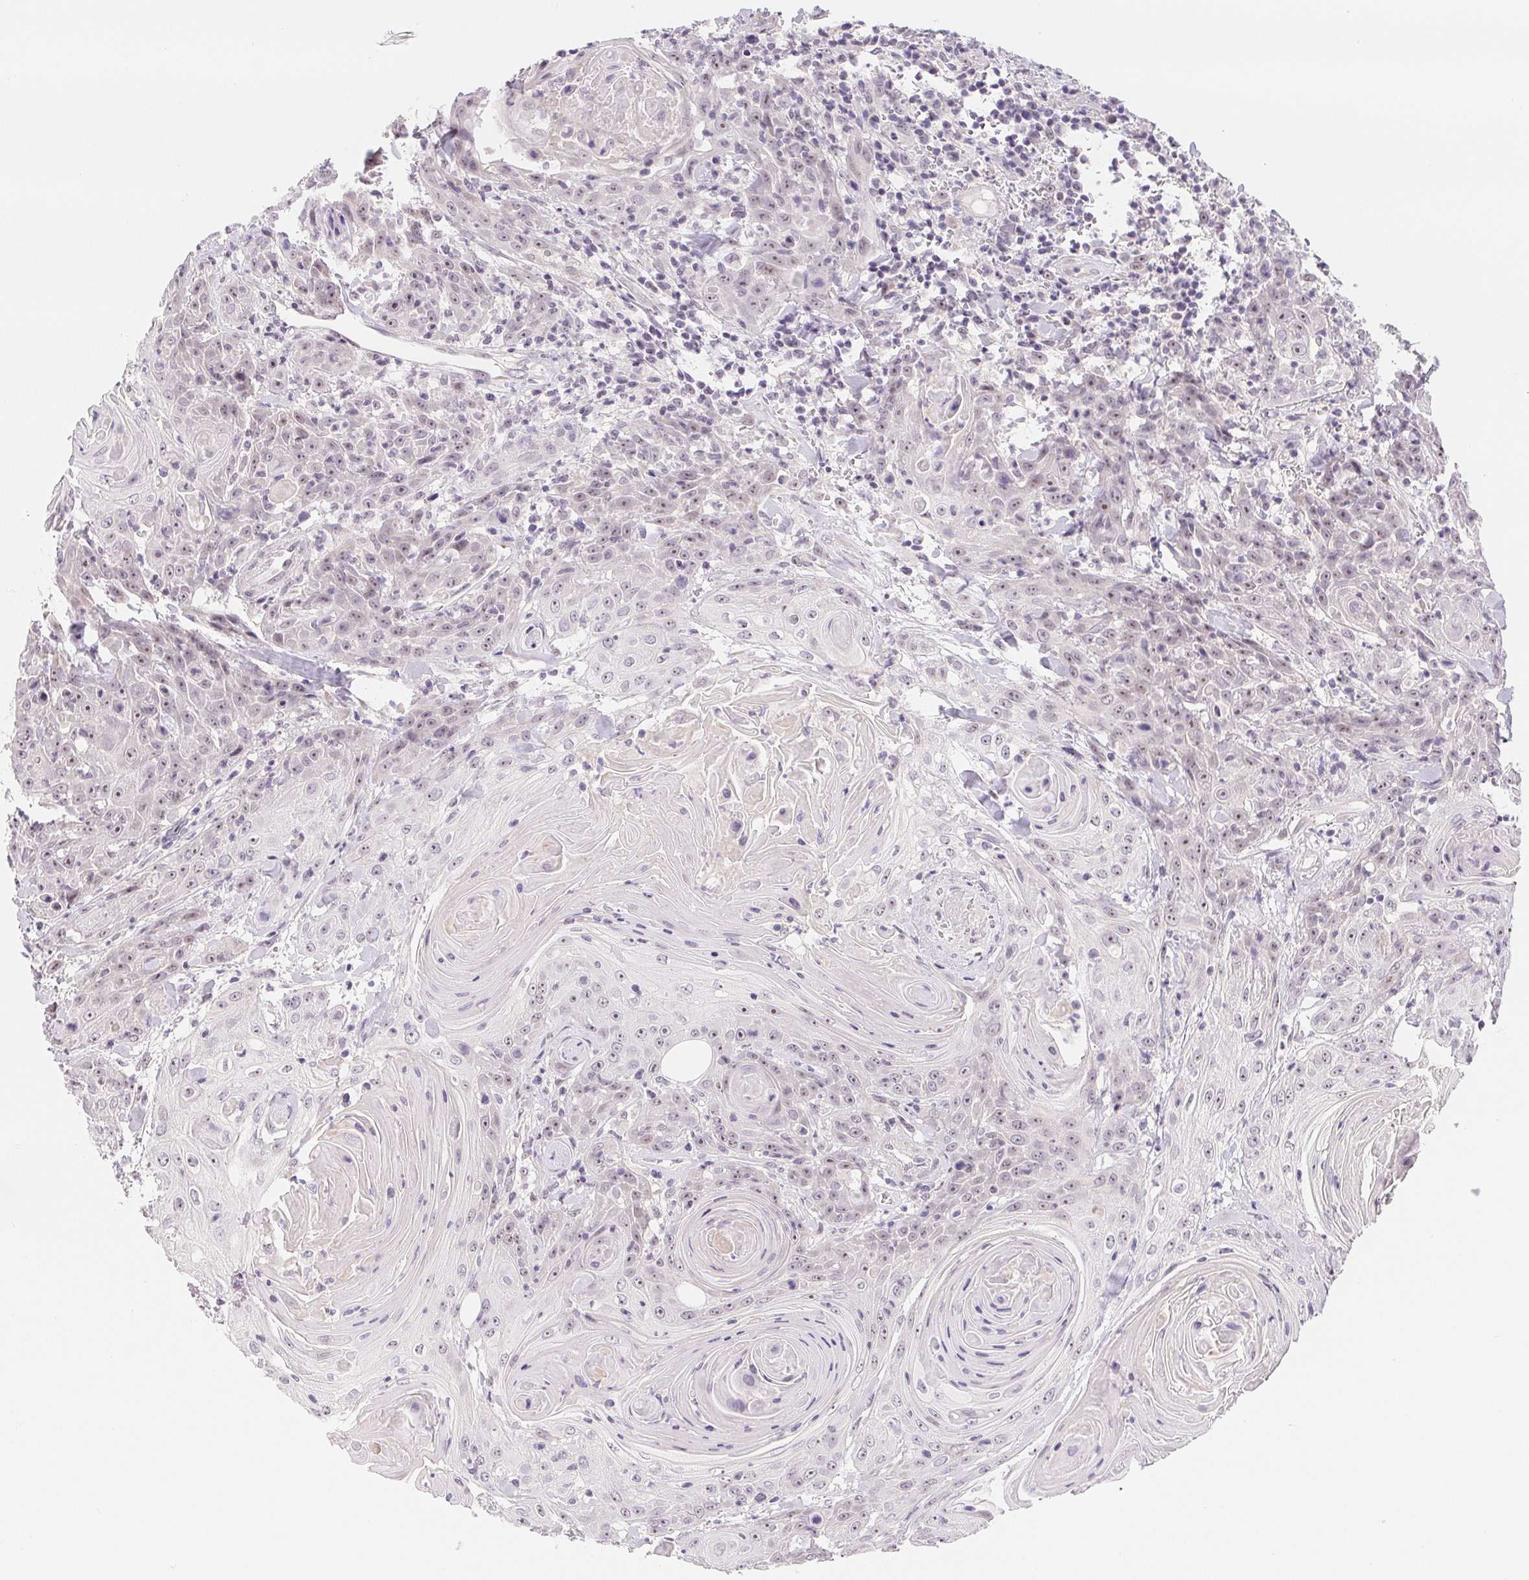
{"staining": {"intensity": "weak", "quantity": "25%-75%", "location": "nuclear"}, "tissue": "head and neck cancer", "cell_type": "Tumor cells", "image_type": "cancer", "snomed": [{"axis": "morphology", "description": "Squamous cell carcinoma, NOS"}, {"axis": "topography", "description": "Head-Neck"}], "caption": "Human squamous cell carcinoma (head and neck) stained for a protein (brown) exhibits weak nuclear positive positivity in approximately 25%-75% of tumor cells.", "gene": "LCA5L", "patient": {"sex": "female", "age": 84}}